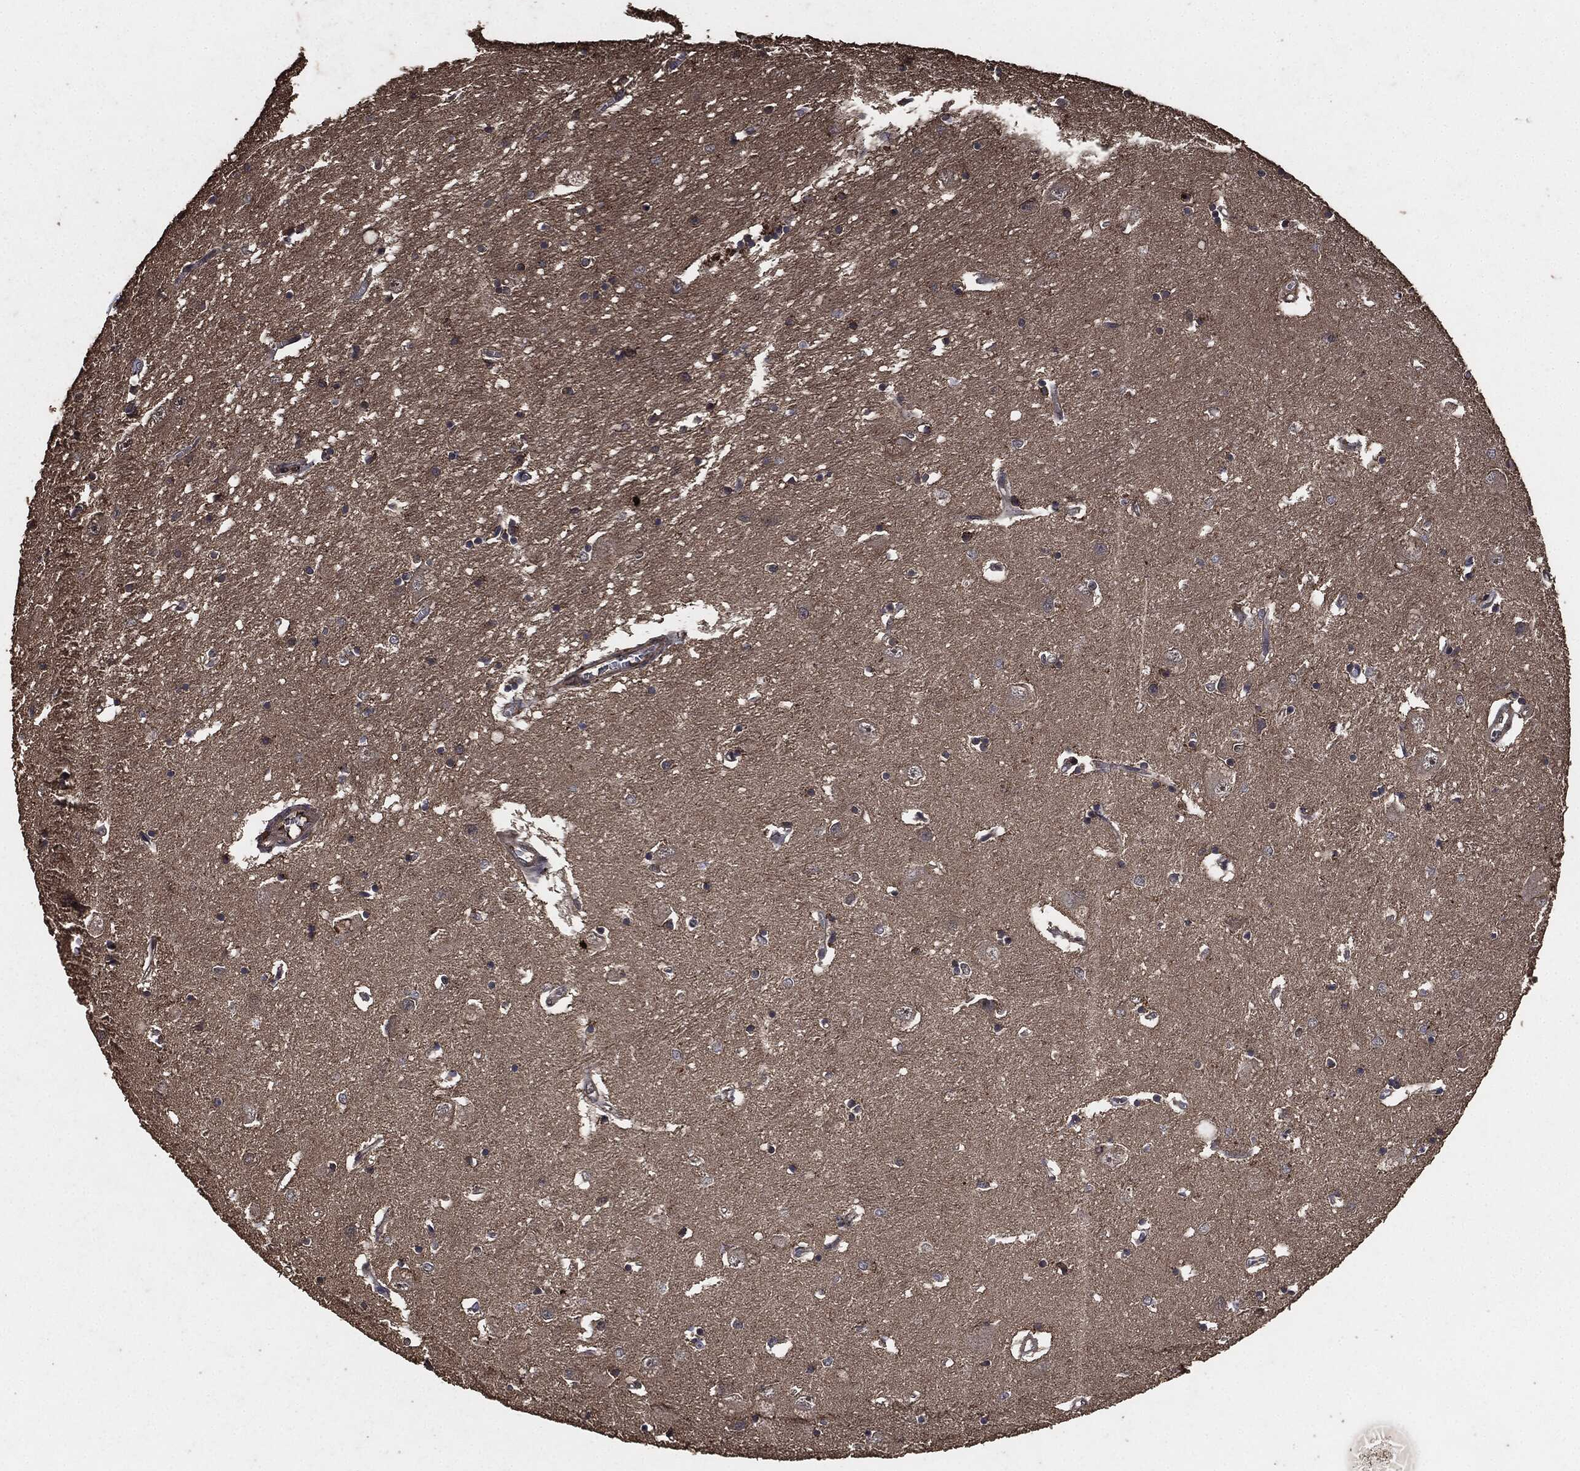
{"staining": {"intensity": "weak", "quantity": "<25%", "location": "cytoplasmic/membranous"}, "tissue": "caudate", "cell_type": "Glial cells", "image_type": "normal", "snomed": [{"axis": "morphology", "description": "Normal tissue, NOS"}, {"axis": "topography", "description": "Lateral ventricle wall"}], "caption": "This photomicrograph is of normal caudate stained with IHC to label a protein in brown with the nuclei are counter-stained blue. There is no staining in glial cells.", "gene": "AKT1S1", "patient": {"sex": "male", "age": 54}}